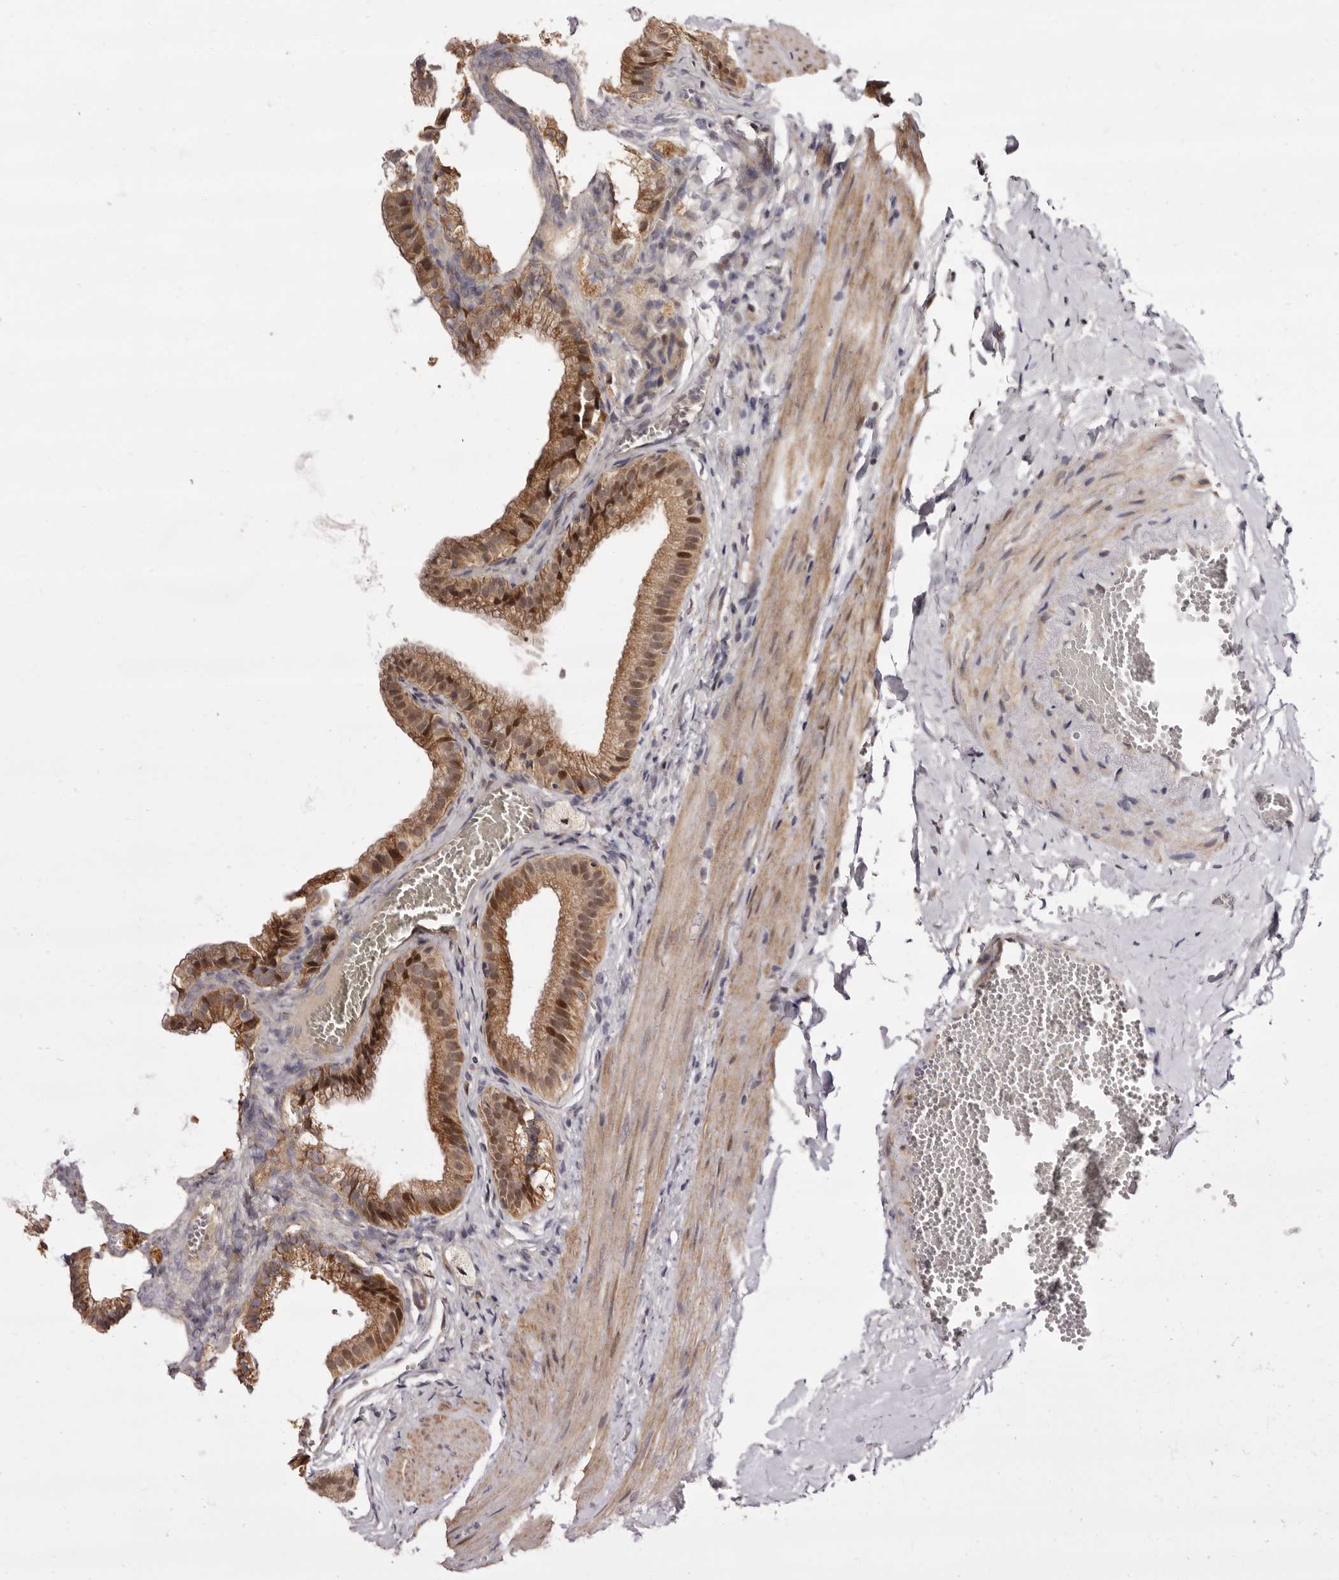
{"staining": {"intensity": "strong", "quantity": ">75%", "location": "cytoplasmic/membranous,nuclear"}, "tissue": "gallbladder", "cell_type": "Glandular cells", "image_type": "normal", "snomed": [{"axis": "morphology", "description": "Normal tissue, NOS"}, {"axis": "topography", "description": "Gallbladder"}], "caption": "IHC staining of normal gallbladder, which reveals high levels of strong cytoplasmic/membranous,nuclear staining in approximately >75% of glandular cells indicating strong cytoplasmic/membranous,nuclear protein expression. The staining was performed using DAB (brown) for protein detection and nuclei were counterstained in hematoxylin (blue).", "gene": "ZNF326", "patient": {"sex": "male", "age": 38}}